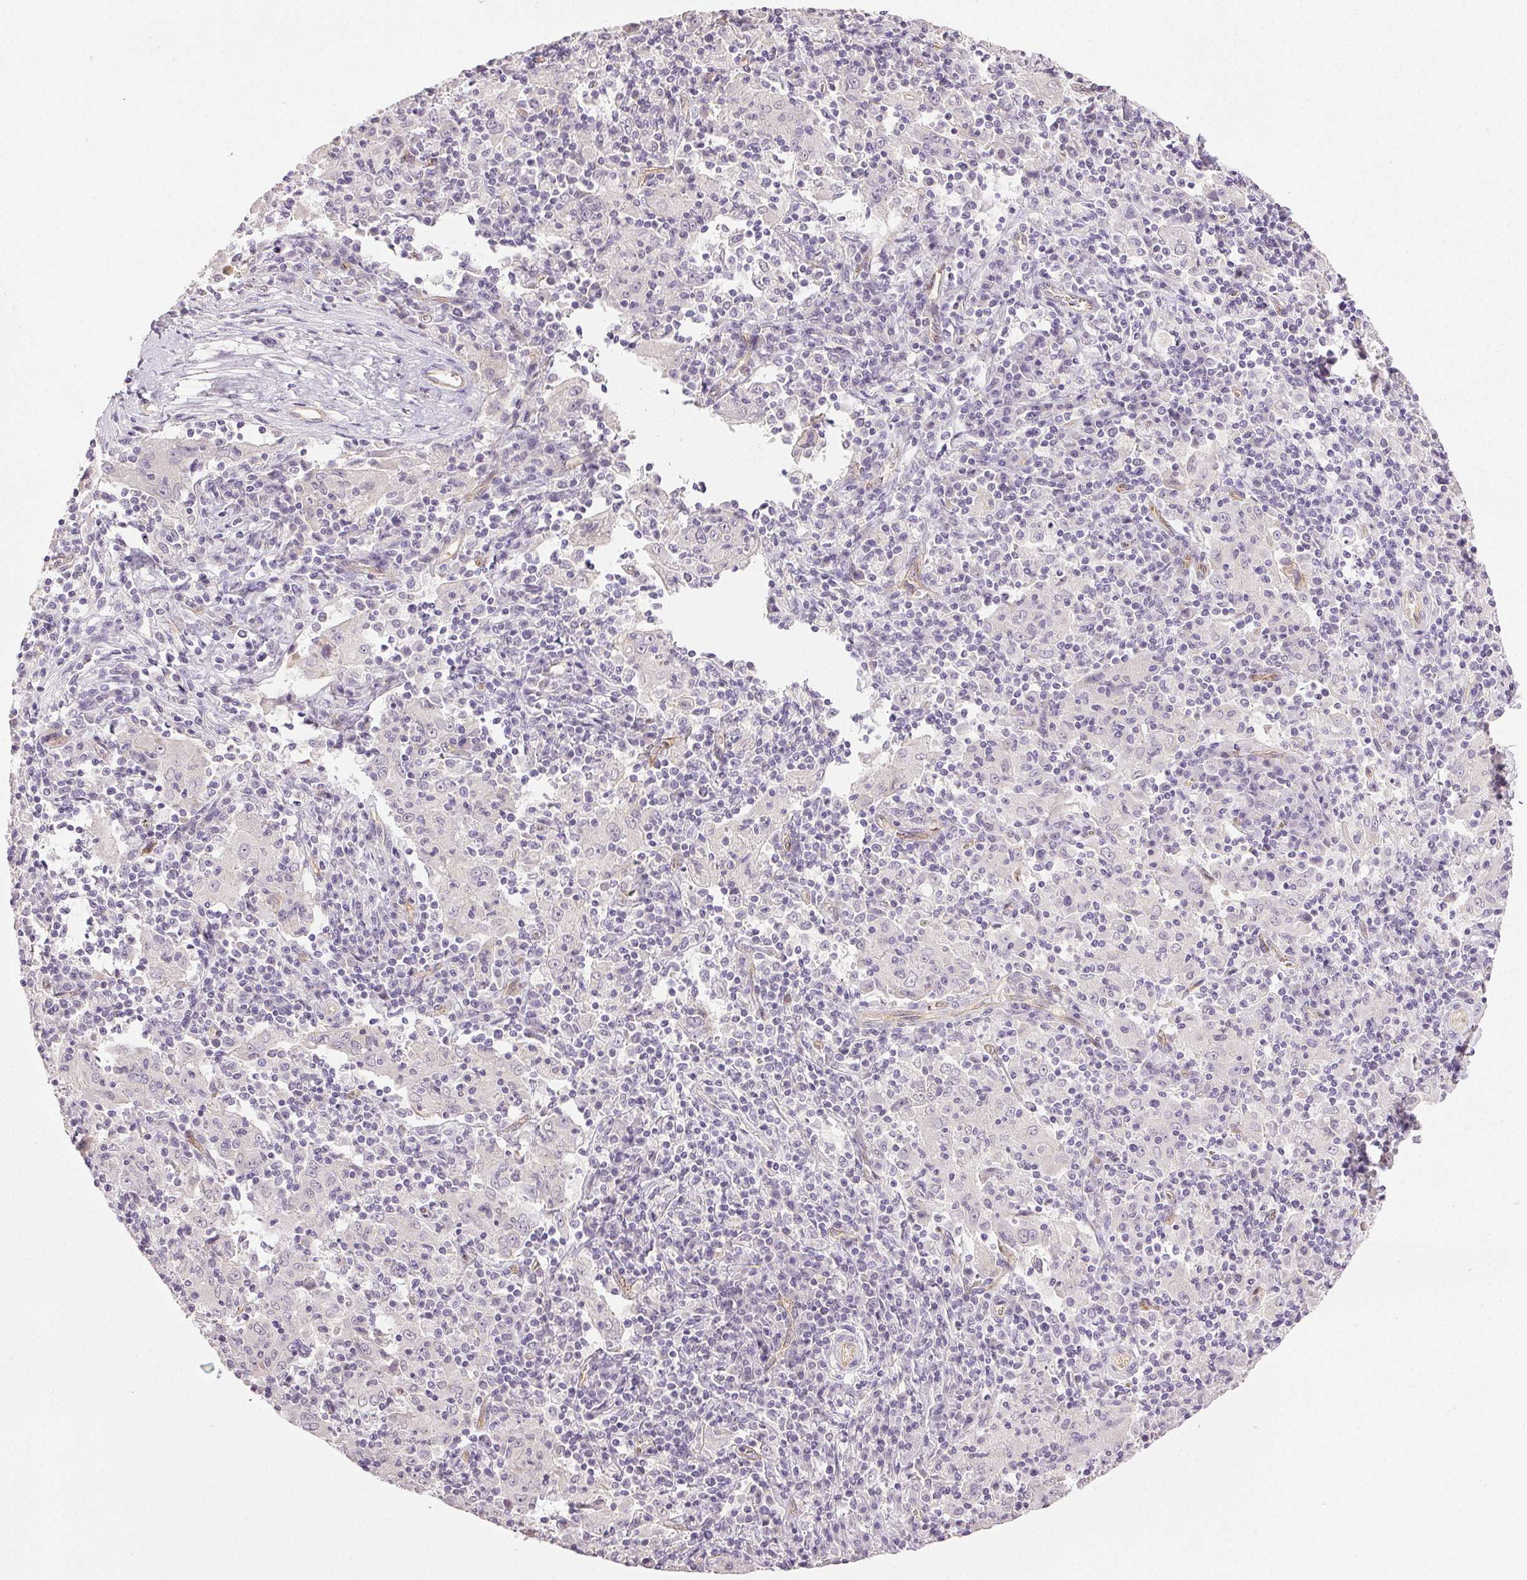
{"staining": {"intensity": "negative", "quantity": "none", "location": "none"}, "tissue": "pancreatic cancer", "cell_type": "Tumor cells", "image_type": "cancer", "snomed": [{"axis": "morphology", "description": "Adenocarcinoma, NOS"}, {"axis": "topography", "description": "Pancreas"}], "caption": "A micrograph of human pancreatic adenocarcinoma is negative for staining in tumor cells.", "gene": "PLCB1", "patient": {"sex": "male", "age": 63}}